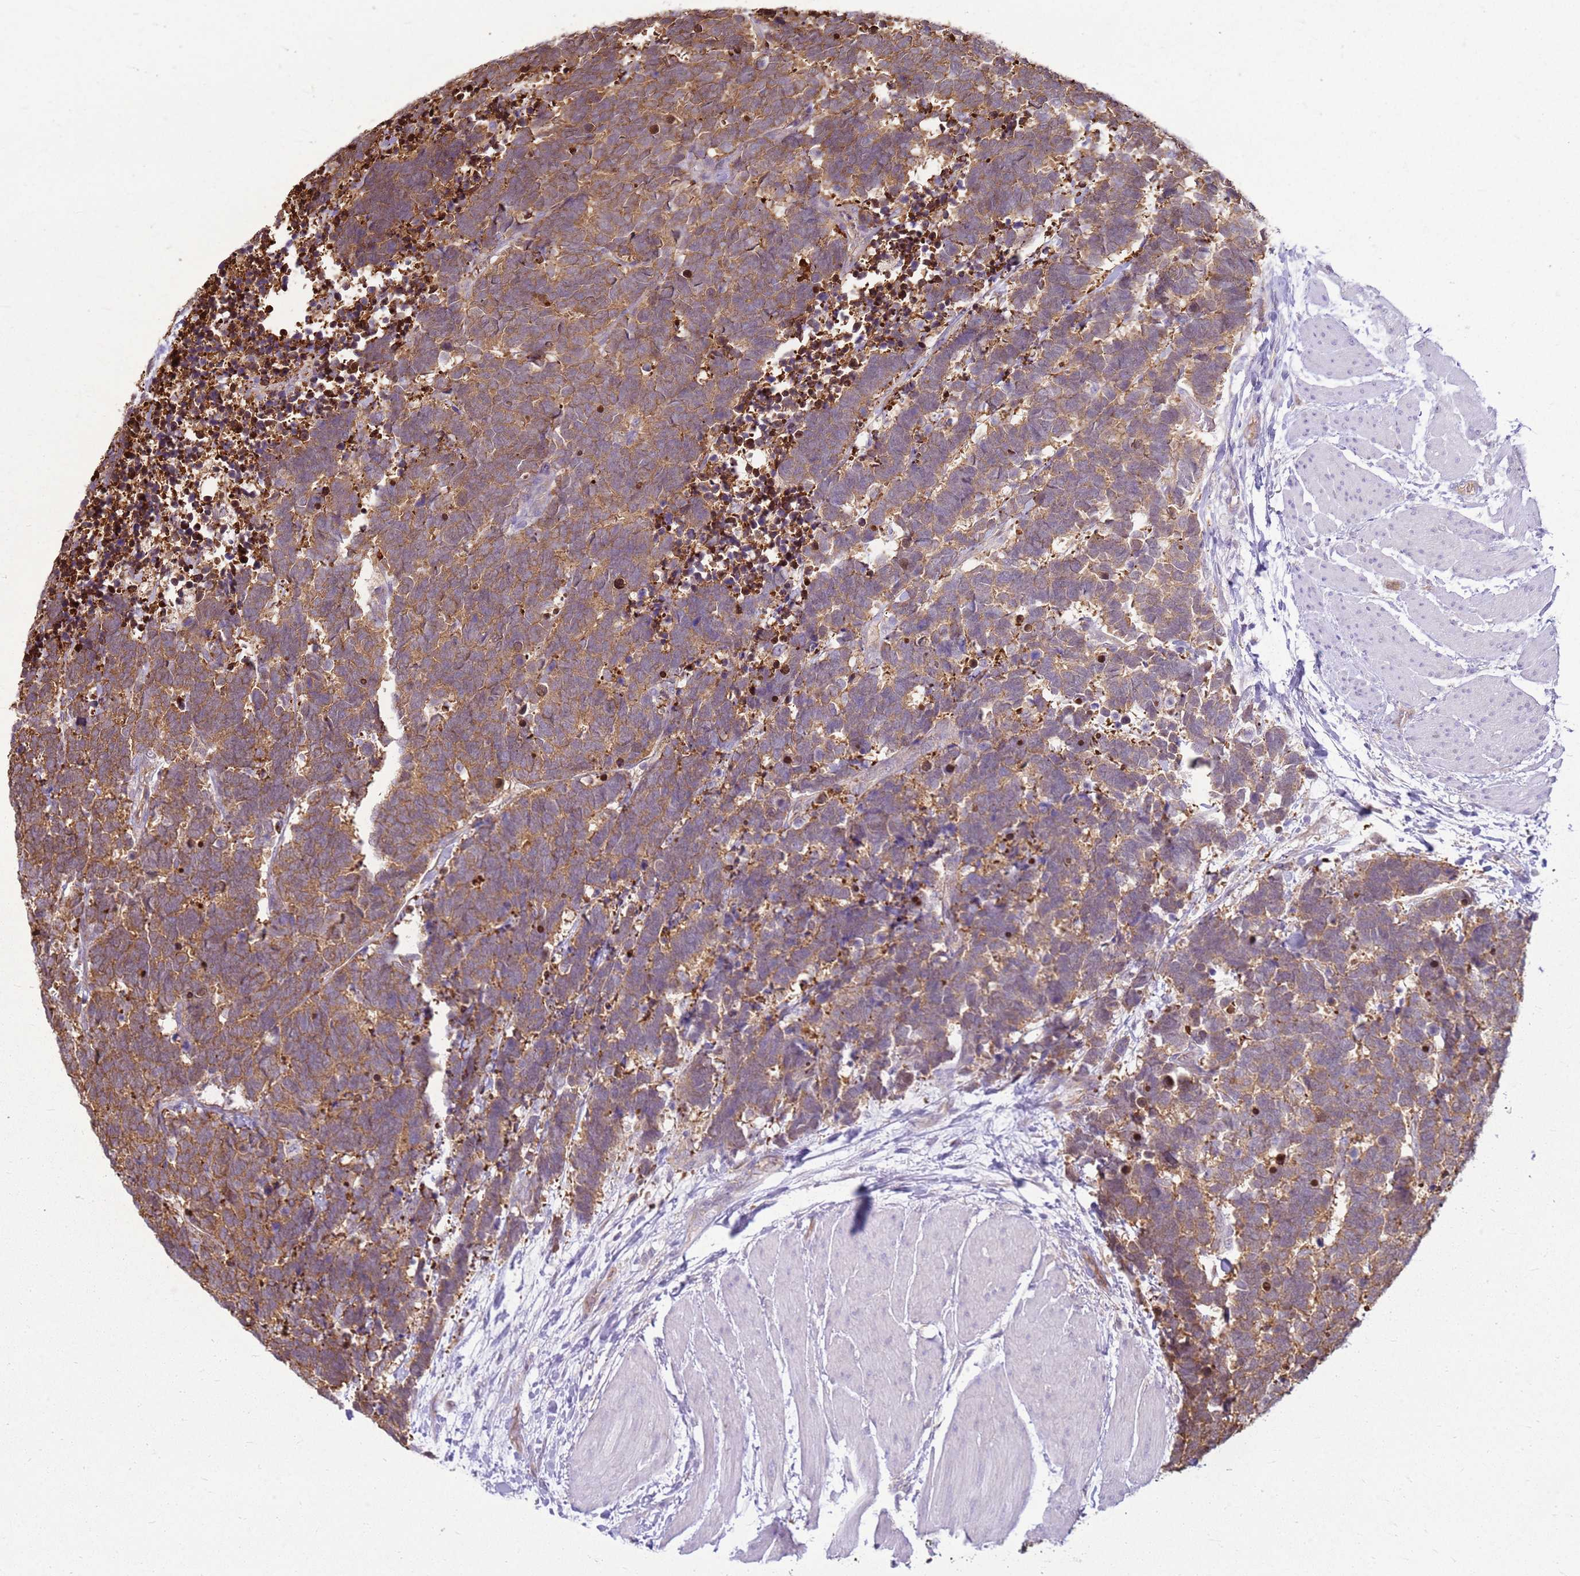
{"staining": {"intensity": "moderate", "quantity": ">75%", "location": "cytoplasmic/membranous"}, "tissue": "carcinoid", "cell_type": "Tumor cells", "image_type": "cancer", "snomed": [{"axis": "morphology", "description": "Carcinoma, NOS"}, {"axis": "morphology", "description": "Carcinoid, malignant, NOS"}, {"axis": "topography", "description": "Urinary bladder"}], "caption": "Protein expression analysis of human carcinoid reveals moderate cytoplasmic/membranous staining in approximately >75% of tumor cells.", "gene": "YWHAE", "patient": {"sex": "male", "age": 57}}